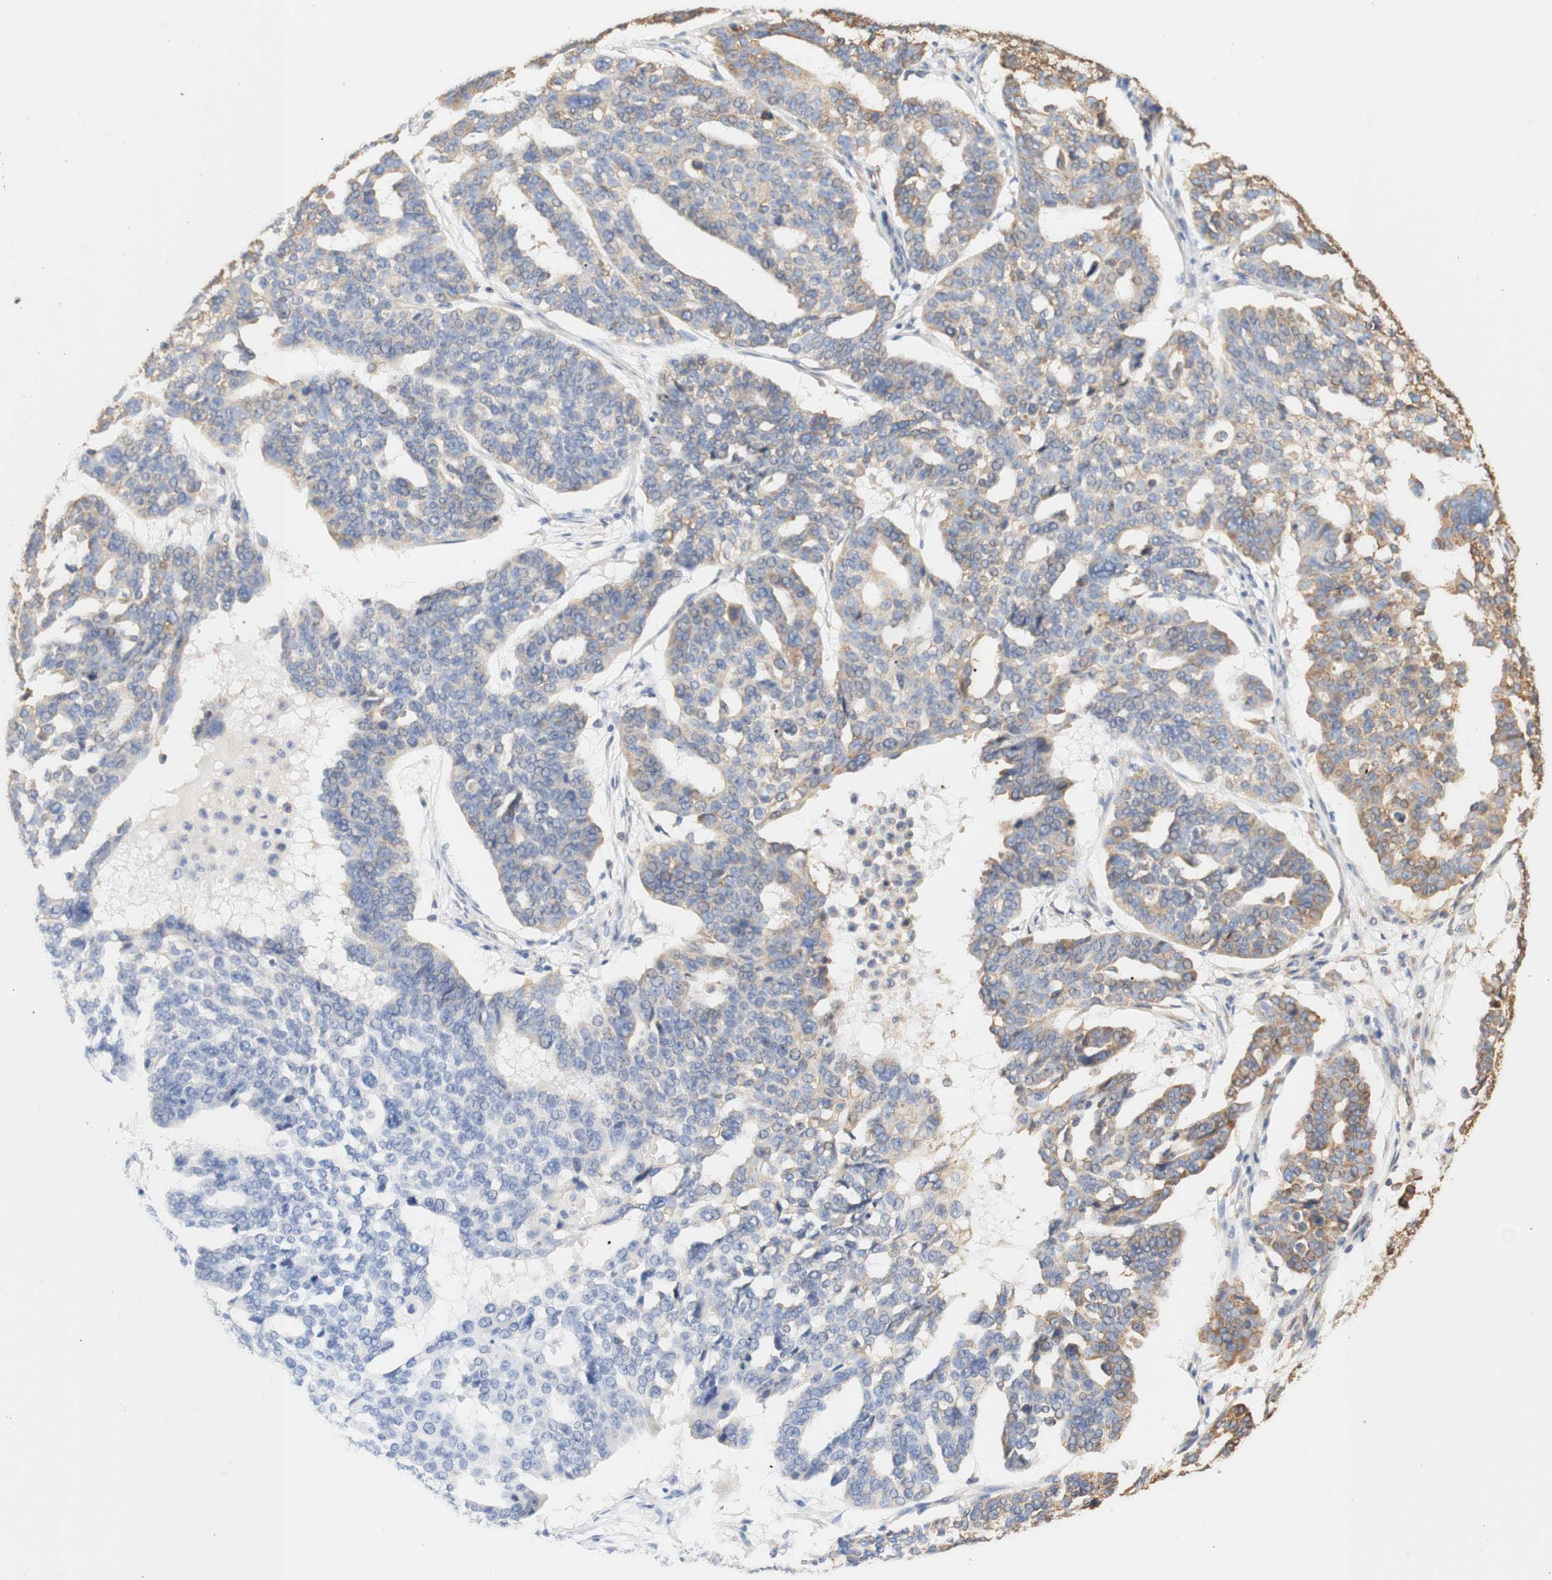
{"staining": {"intensity": "moderate", "quantity": "25%-75%", "location": "cytoplasmic/membranous"}, "tissue": "ovarian cancer", "cell_type": "Tumor cells", "image_type": "cancer", "snomed": [{"axis": "morphology", "description": "Cystadenocarcinoma, serous, NOS"}, {"axis": "topography", "description": "Ovary"}], "caption": "This photomicrograph reveals immunohistochemistry (IHC) staining of ovarian cancer (serous cystadenocarcinoma), with medium moderate cytoplasmic/membranous staining in about 25%-75% of tumor cells.", "gene": "EIF2AK4", "patient": {"sex": "female", "age": 59}}